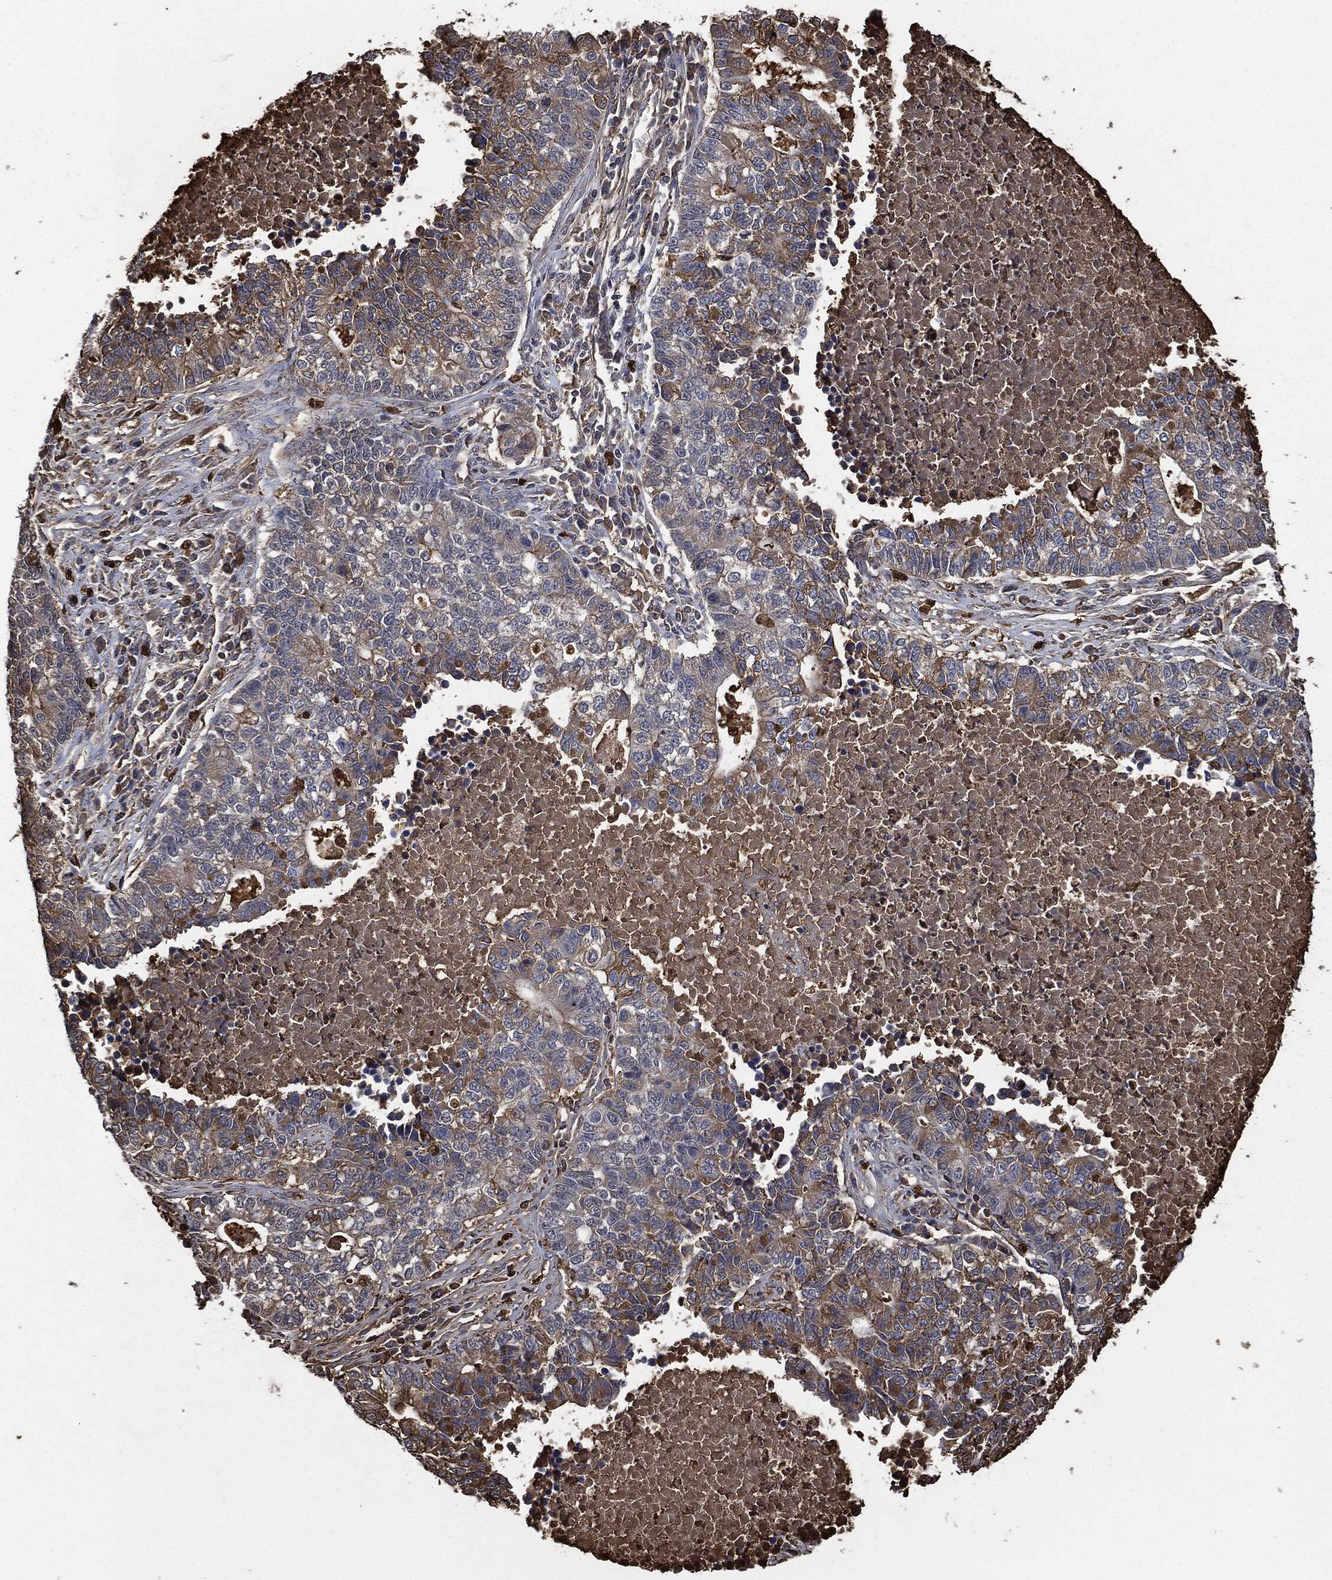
{"staining": {"intensity": "moderate", "quantity": "25%-75%", "location": "cytoplasmic/membranous"}, "tissue": "lung cancer", "cell_type": "Tumor cells", "image_type": "cancer", "snomed": [{"axis": "morphology", "description": "Adenocarcinoma, NOS"}, {"axis": "topography", "description": "Lung"}], "caption": "Moderate cytoplasmic/membranous staining is appreciated in about 25%-75% of tumor cells in lung adenocarcinoma. (Brightfield microscopy of DAB IHC at high magnification).", "gene": "S100A9", "patient": {"sex": "male", "age": 57}}